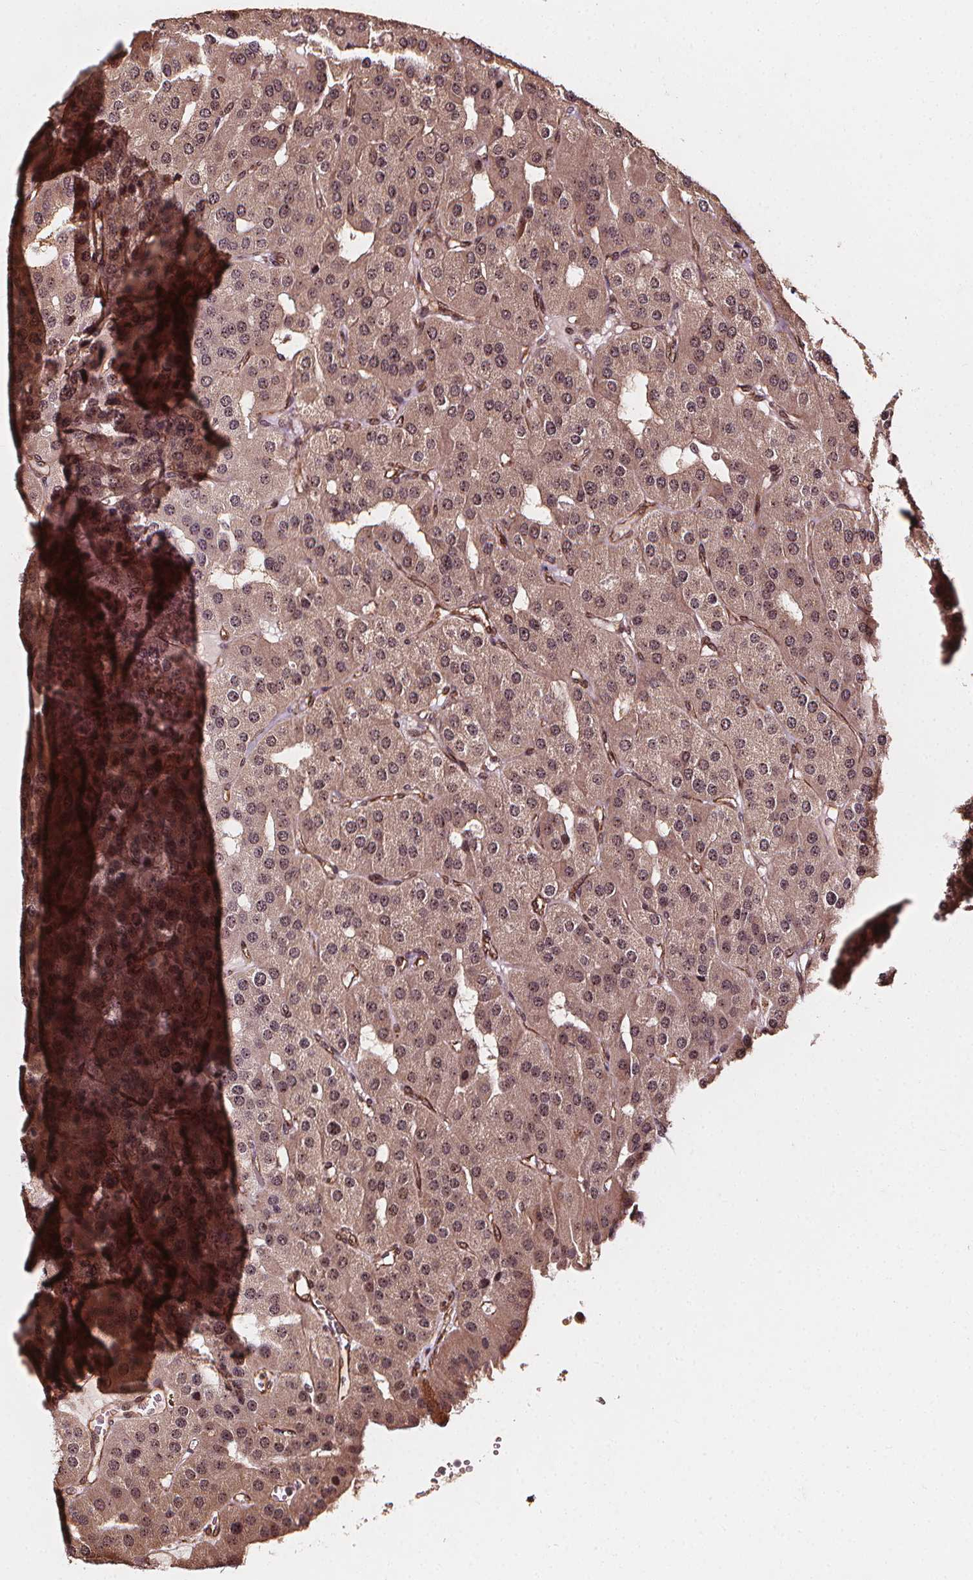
{"staining": {"intensity": "weak", "quantity": "<25%", "location": "cytoplasmic/membranous"}, "tissue": "parathyroid gland", "cell_type": "Glandular cells", "image_type": "normal", "snomed": [{"axis": "morphology", "description": "Normal tissue, NOS"}, {"axis": "morphology", "description": "Adenoma, NOS"}, {"axis": "topography", "description": "Parathyroid gland"}], "caption": "An IHC photomicrograph of benign parathyroid gland is shown. There is no staining in glandular cells of parathyroid gland.", "gene": "EXOSC9", "patient": {"sex": "female", "age": 86}}